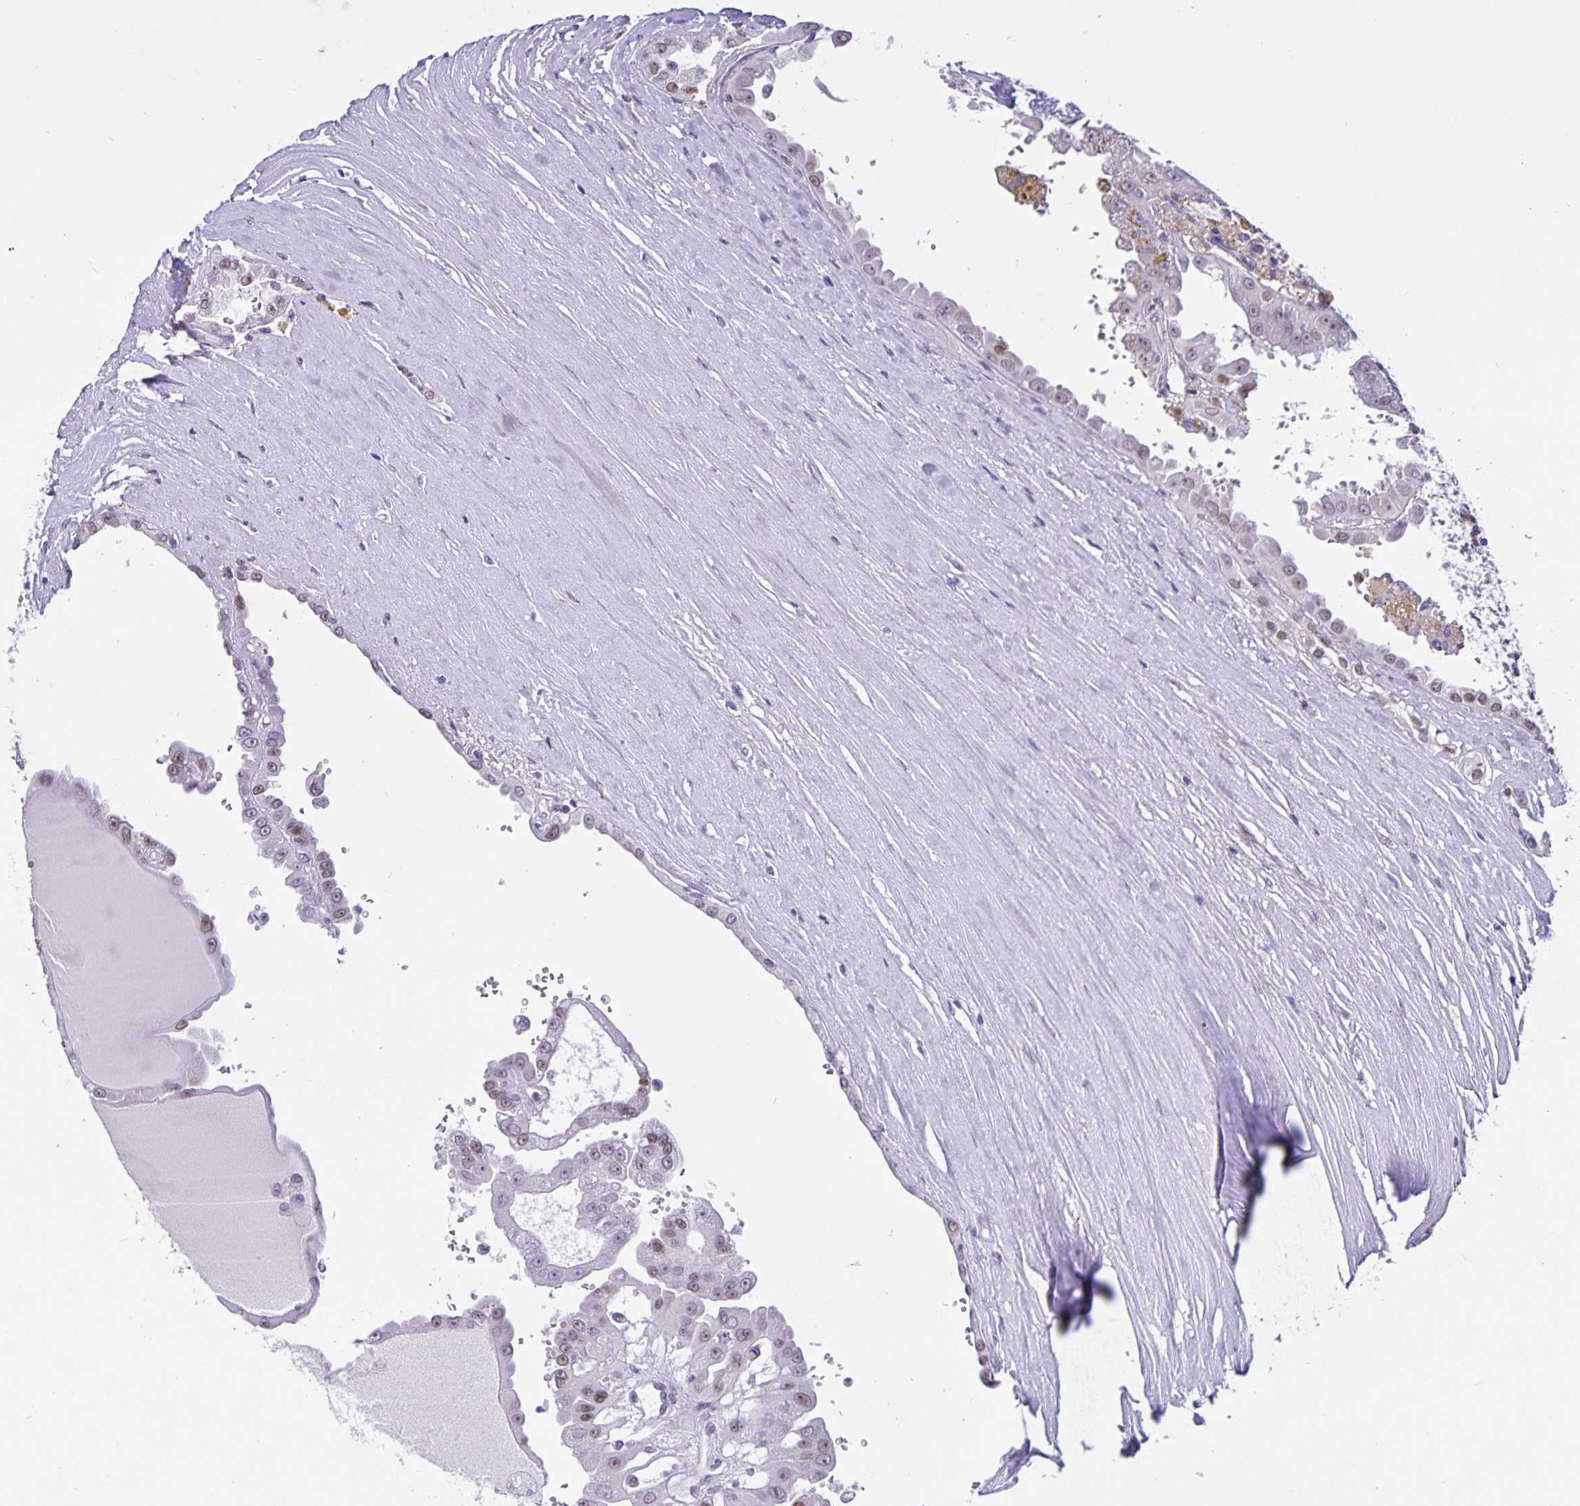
{"staining": {"intensity": "moderate", "quantity": "<25%", "location": "nuclear"}, "tissue": "renal cancer", "cell_type": "Tumor cells", "image_type": "cancer", "snomed": [{"axis": "morphology", "description": "Adenocarcinoma, NOS"}, {"axis": "topography", "description": "Kidney"}], "caption": "Approximately <25% of tumor cells in human renal adenocarcinoma display moderate nuclear protein positivity as visualized by brown immunohistochemical staining.", "gene": "FOSL2", "patient": {"sex": "male", "age": 58}}